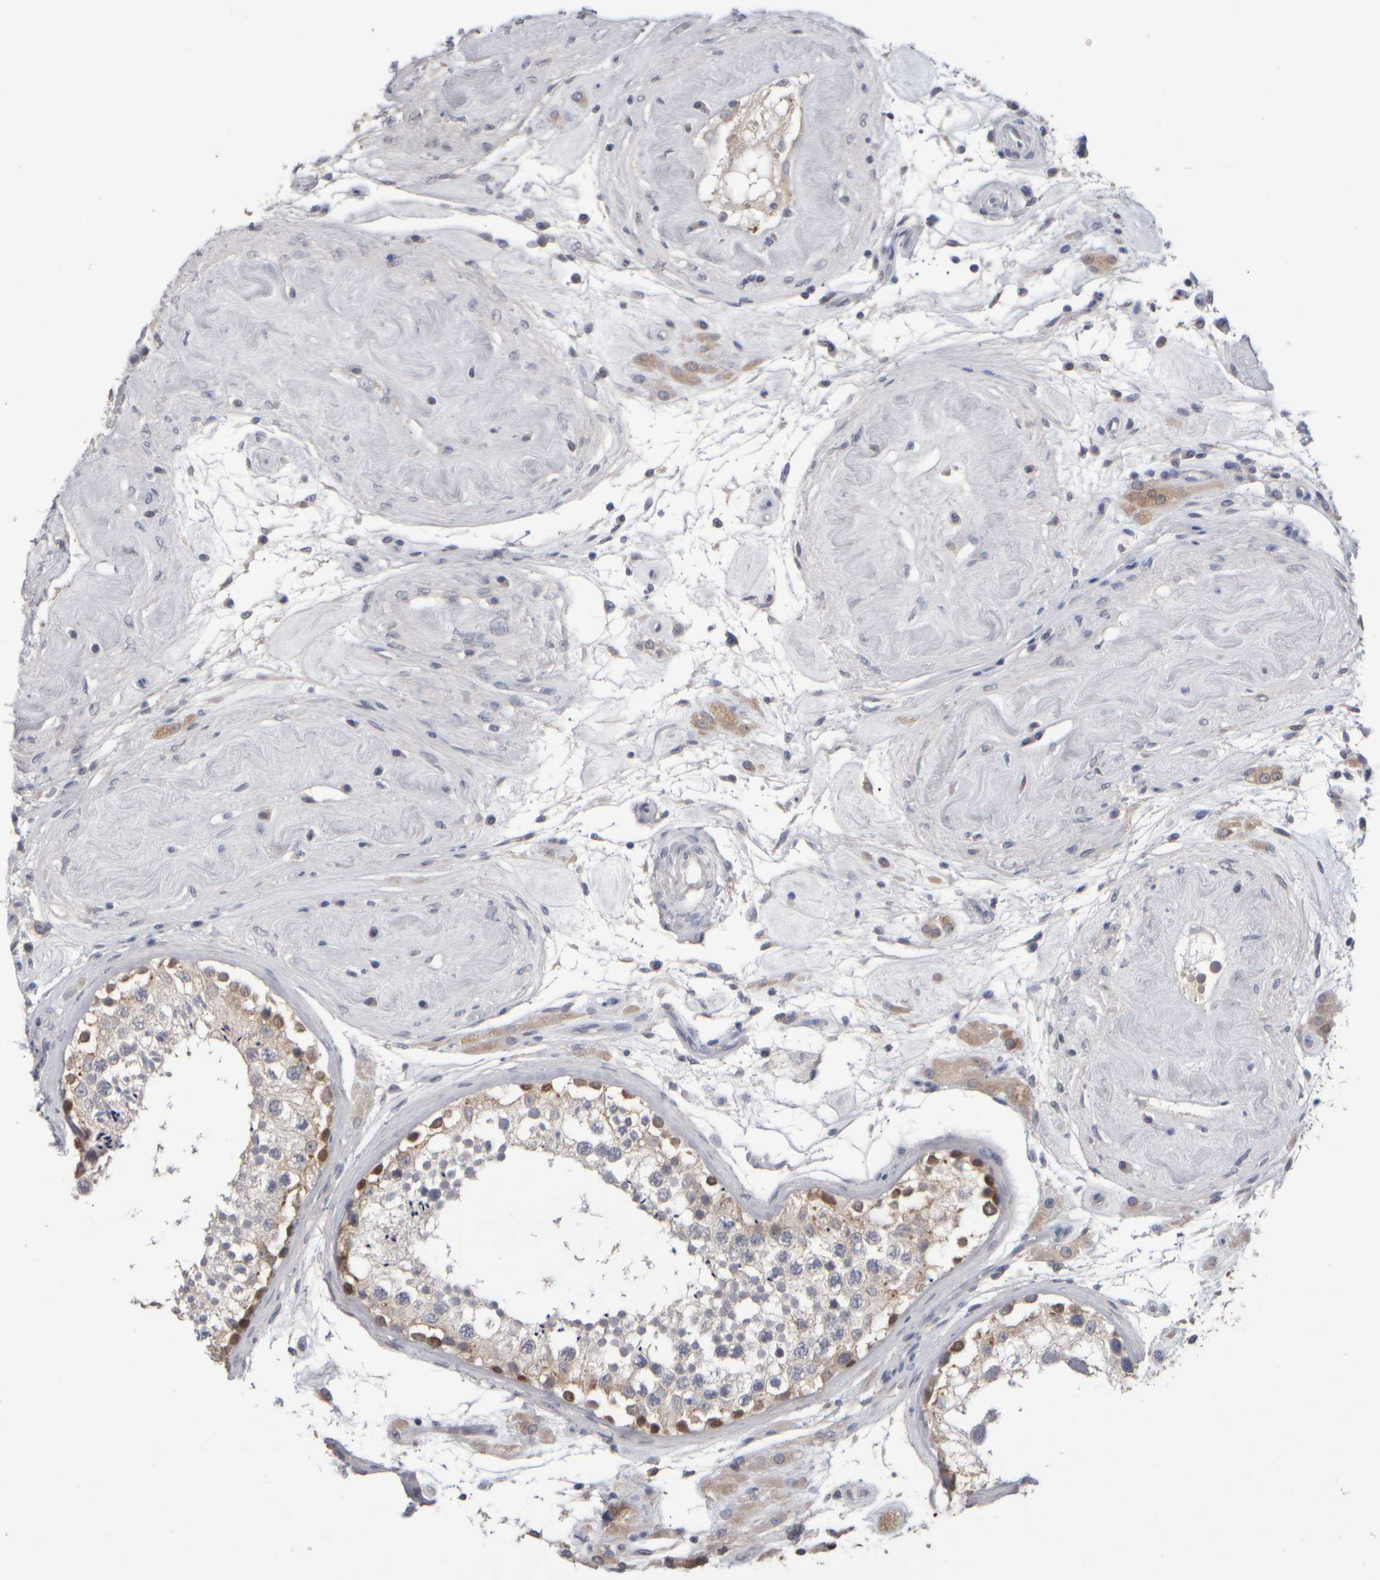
{"staining": {"intensity": "moderate", "quantity": "<25%", "location": "cytoplasmic/membranous,nuclear"}, "tissue": "testis", "cell_type": "Cells in seminiferous ducts", "image_type": "normal", "snomed": [{"axis": "morphology", "description": "Normal tissue, NOS"}, {"axis": "topography", "description": "Testis"}], "caption": "High-power microscopy captured an IHC photomicrograph of normal testis, revealing moderate cytoplasmic/membranous,nuclear positivity in about <25% of cells in seminiferous ducts.", "gene": "EPHX2", "patient": {"sex": "male", "age": 46}}